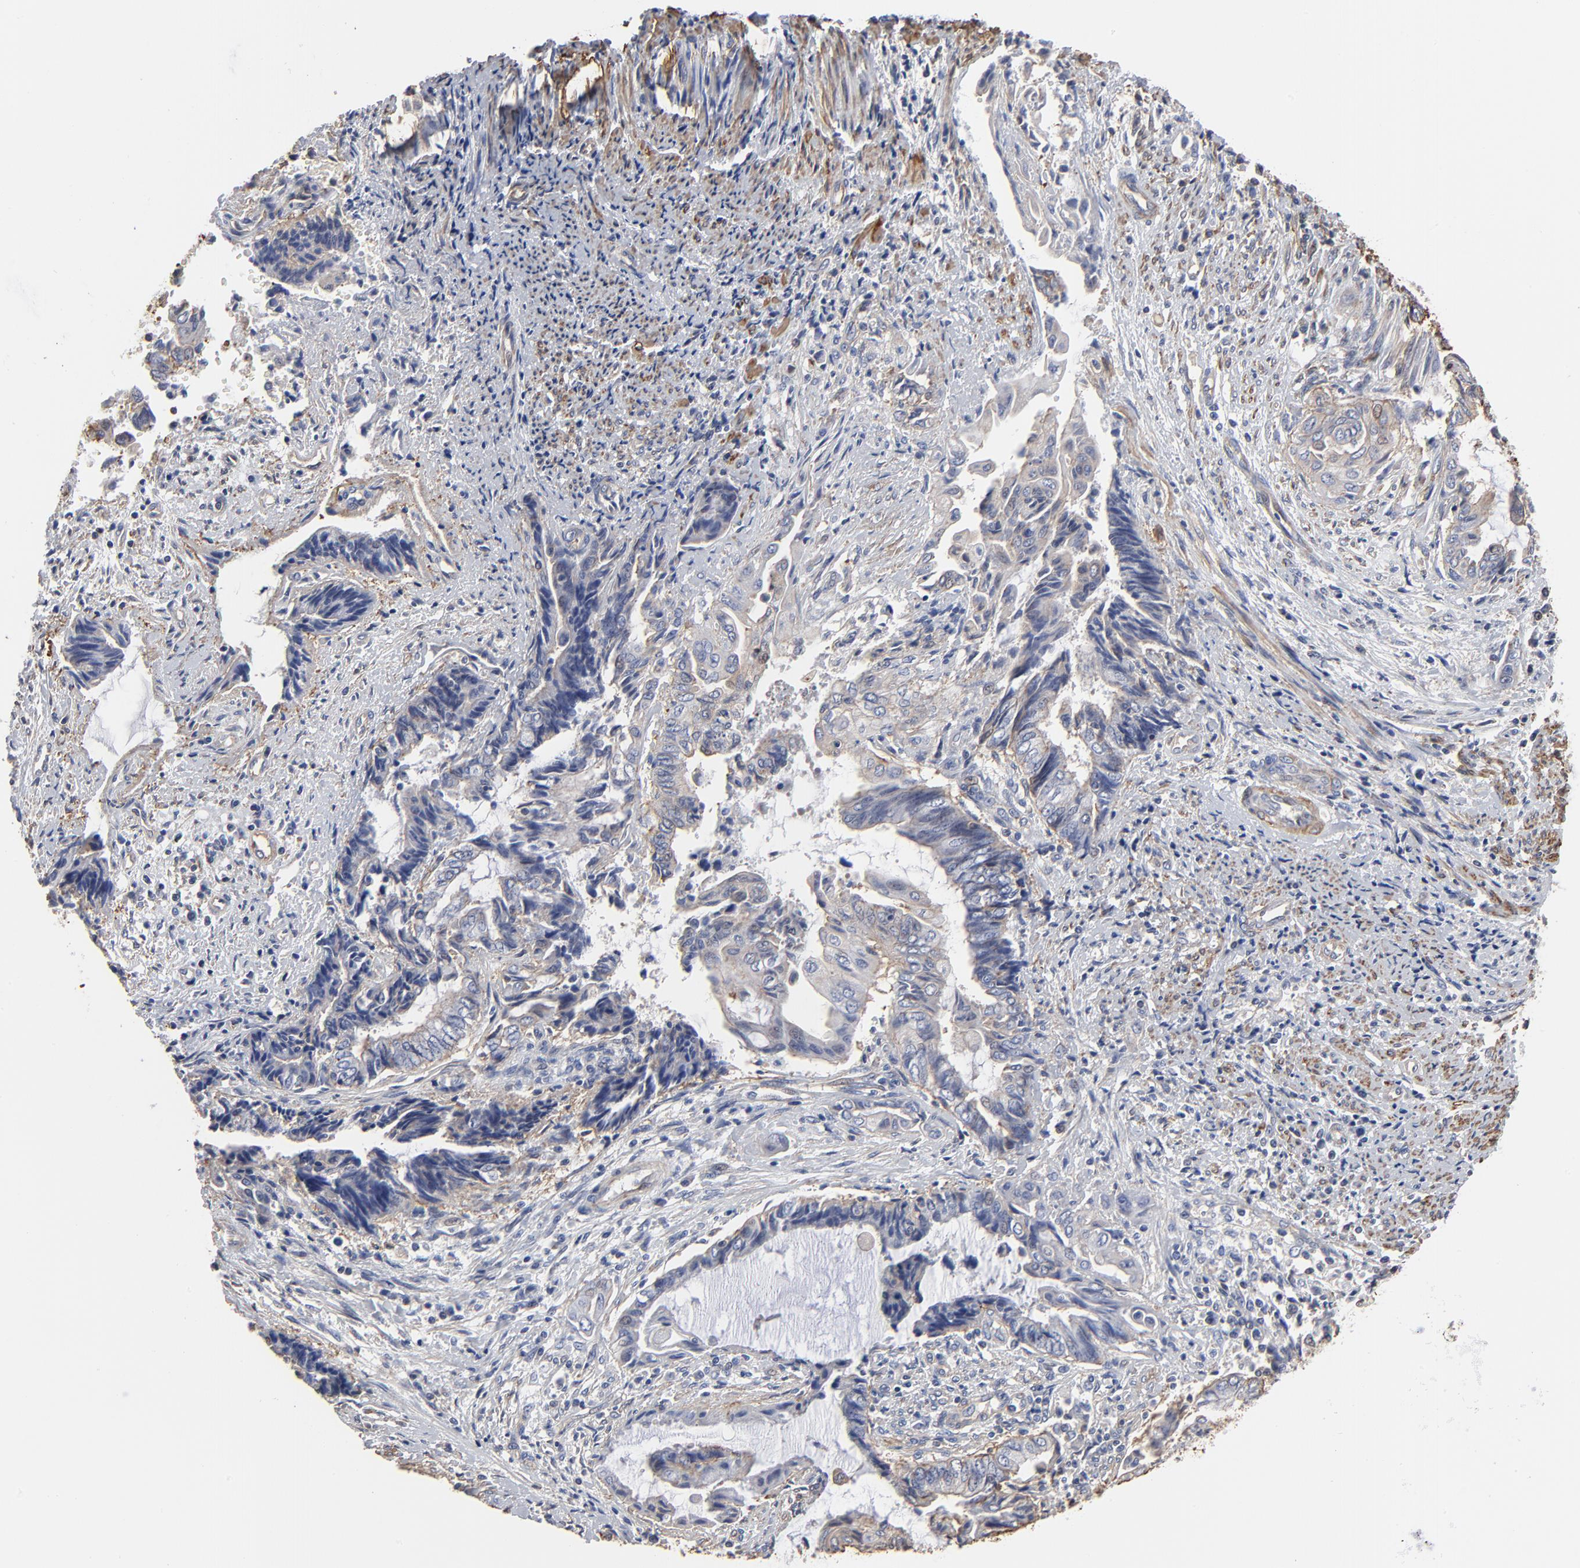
{"staining": {"intensity": "weak", "quantity": "25%-75%", "location": "cytoplasmic/membranous"}, "tissue": "endometrial cancer", "cell_type": "Tumor cells", "image_type": "cancer", "snomed": [{"axis": "morphology", "description": "Adenocarcinoma, NOS"}, {"axis": "topography", "description": "Uterus"}, {"axis": "topography", "description": "Endometrium"}], "caption": "This photomicrograph demonstrates immunohistochemistry (IHC) staining of endometrial cancer (adenocarcinoma), with low weak cytoplasmic/membranous expression in about 25%-75% of tumor cells.", "gene": "ACTA2", "patient": {"sex": "female", "age": 70}}